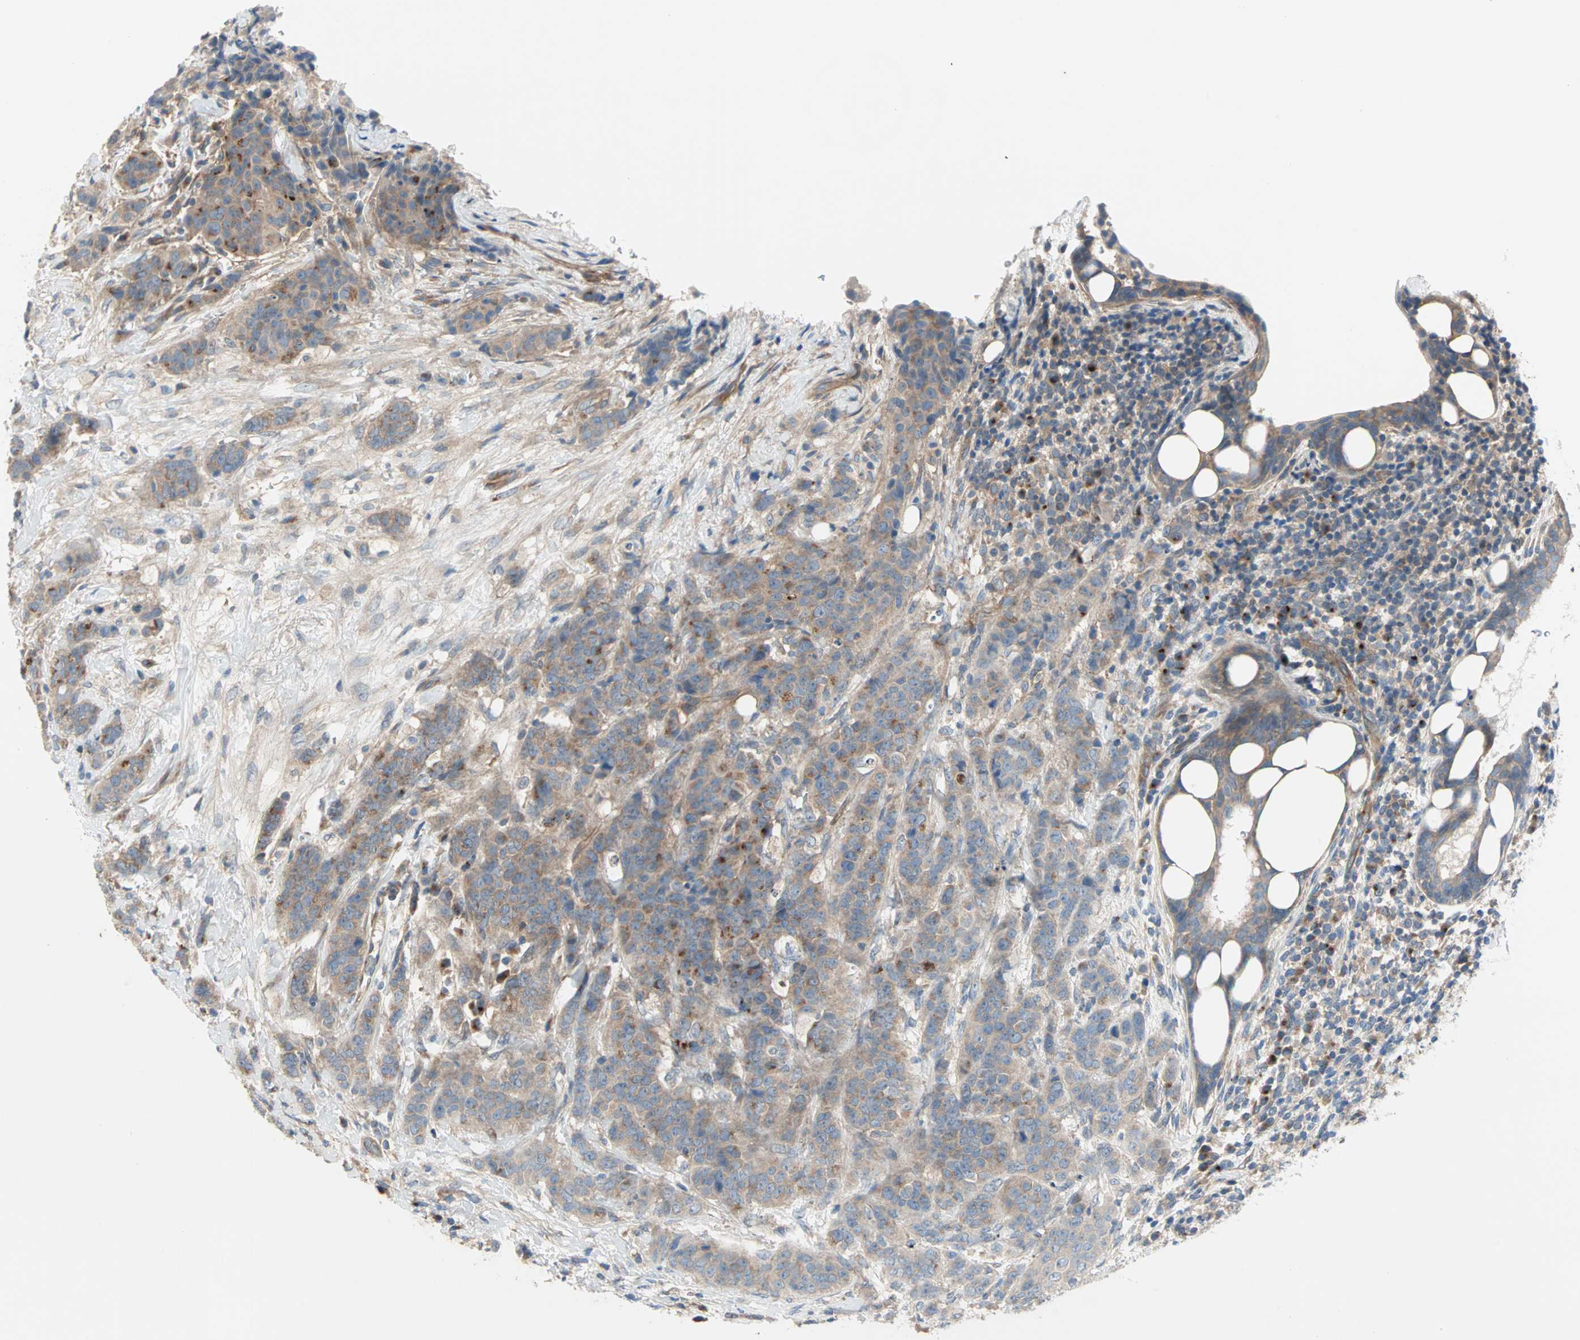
{"staining": {"intensity": "weak", "quantity": "25%-75%", "location": "cytoplasmic/membranous"}, "tissue": "breast cancer", "cell_type": "Tumor cells", "image_type": "cancer", "snomed": [{"axis": "morphology", "description": "Duct carcinoma"}, {"axis": "topography", "description": "Breast"}], "caption": "Protein staining of breast cancer (infiltrating ductal carcinoma) tissue reveals weak cytoplasmic/membranous staining in approximately 25%-75% of tumor cells. (DAB (3,3'-diaminobenzidine) IHC with brightfield microscopy, high magnification).", "gene": "PDE8A", "patient": {"sex": "female", "age": 40}}